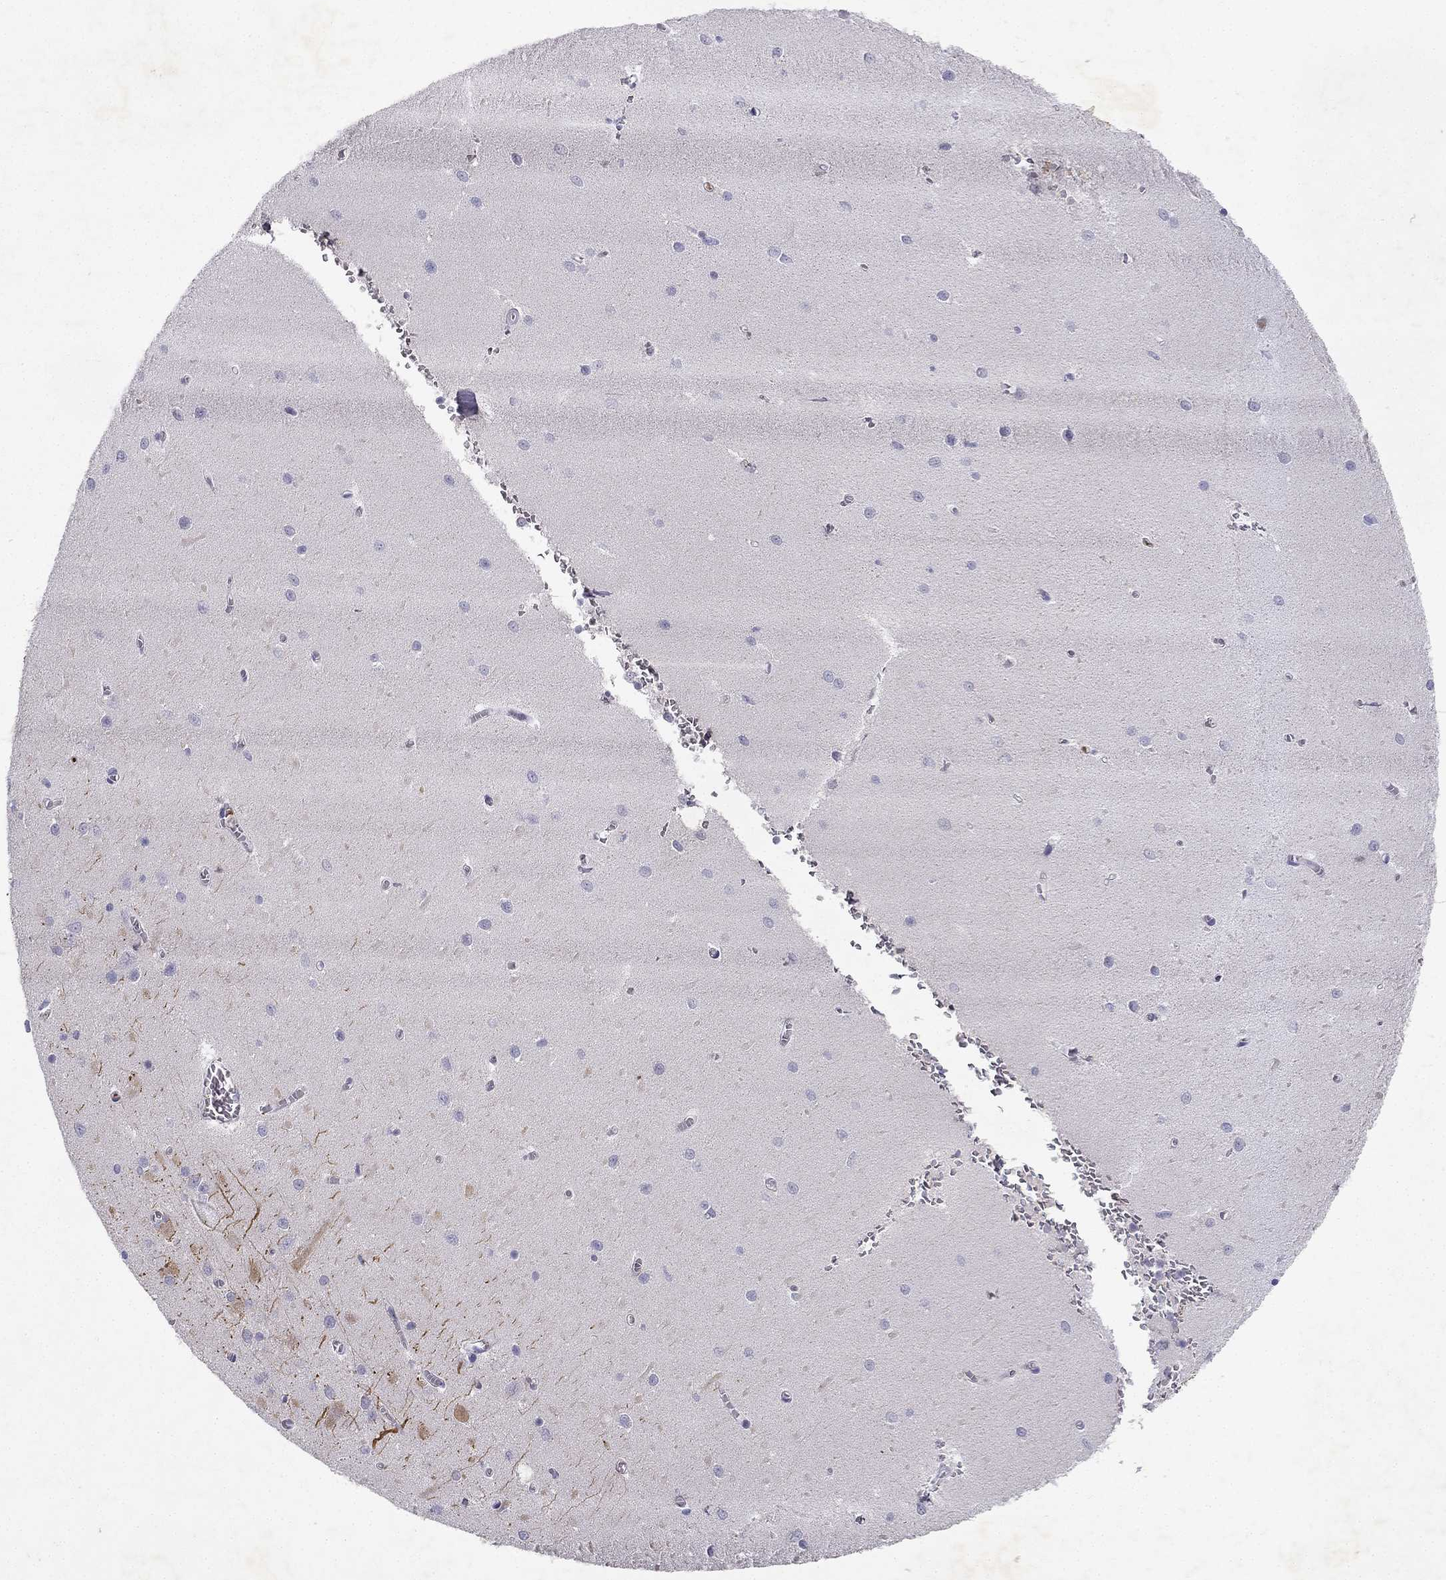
{"staining": {"intensity": "negative", "quantity": "none", "location": "none"}, "tissue": "cerebellum", "cell_type": "Cells in granular layer", "image_type": "normal", "snomed": [{"axis": "morphology", "description": "Normal tissue, NOS"}, {"axis": "topography", "description": "Cerebellum"}], "caption": "This is an IHC histopathology image of normal cerebellum. There is no positivity in cells in granular layer.", "gene": "SLC6A4", "patient": {"sex": "female", "age": 64}}